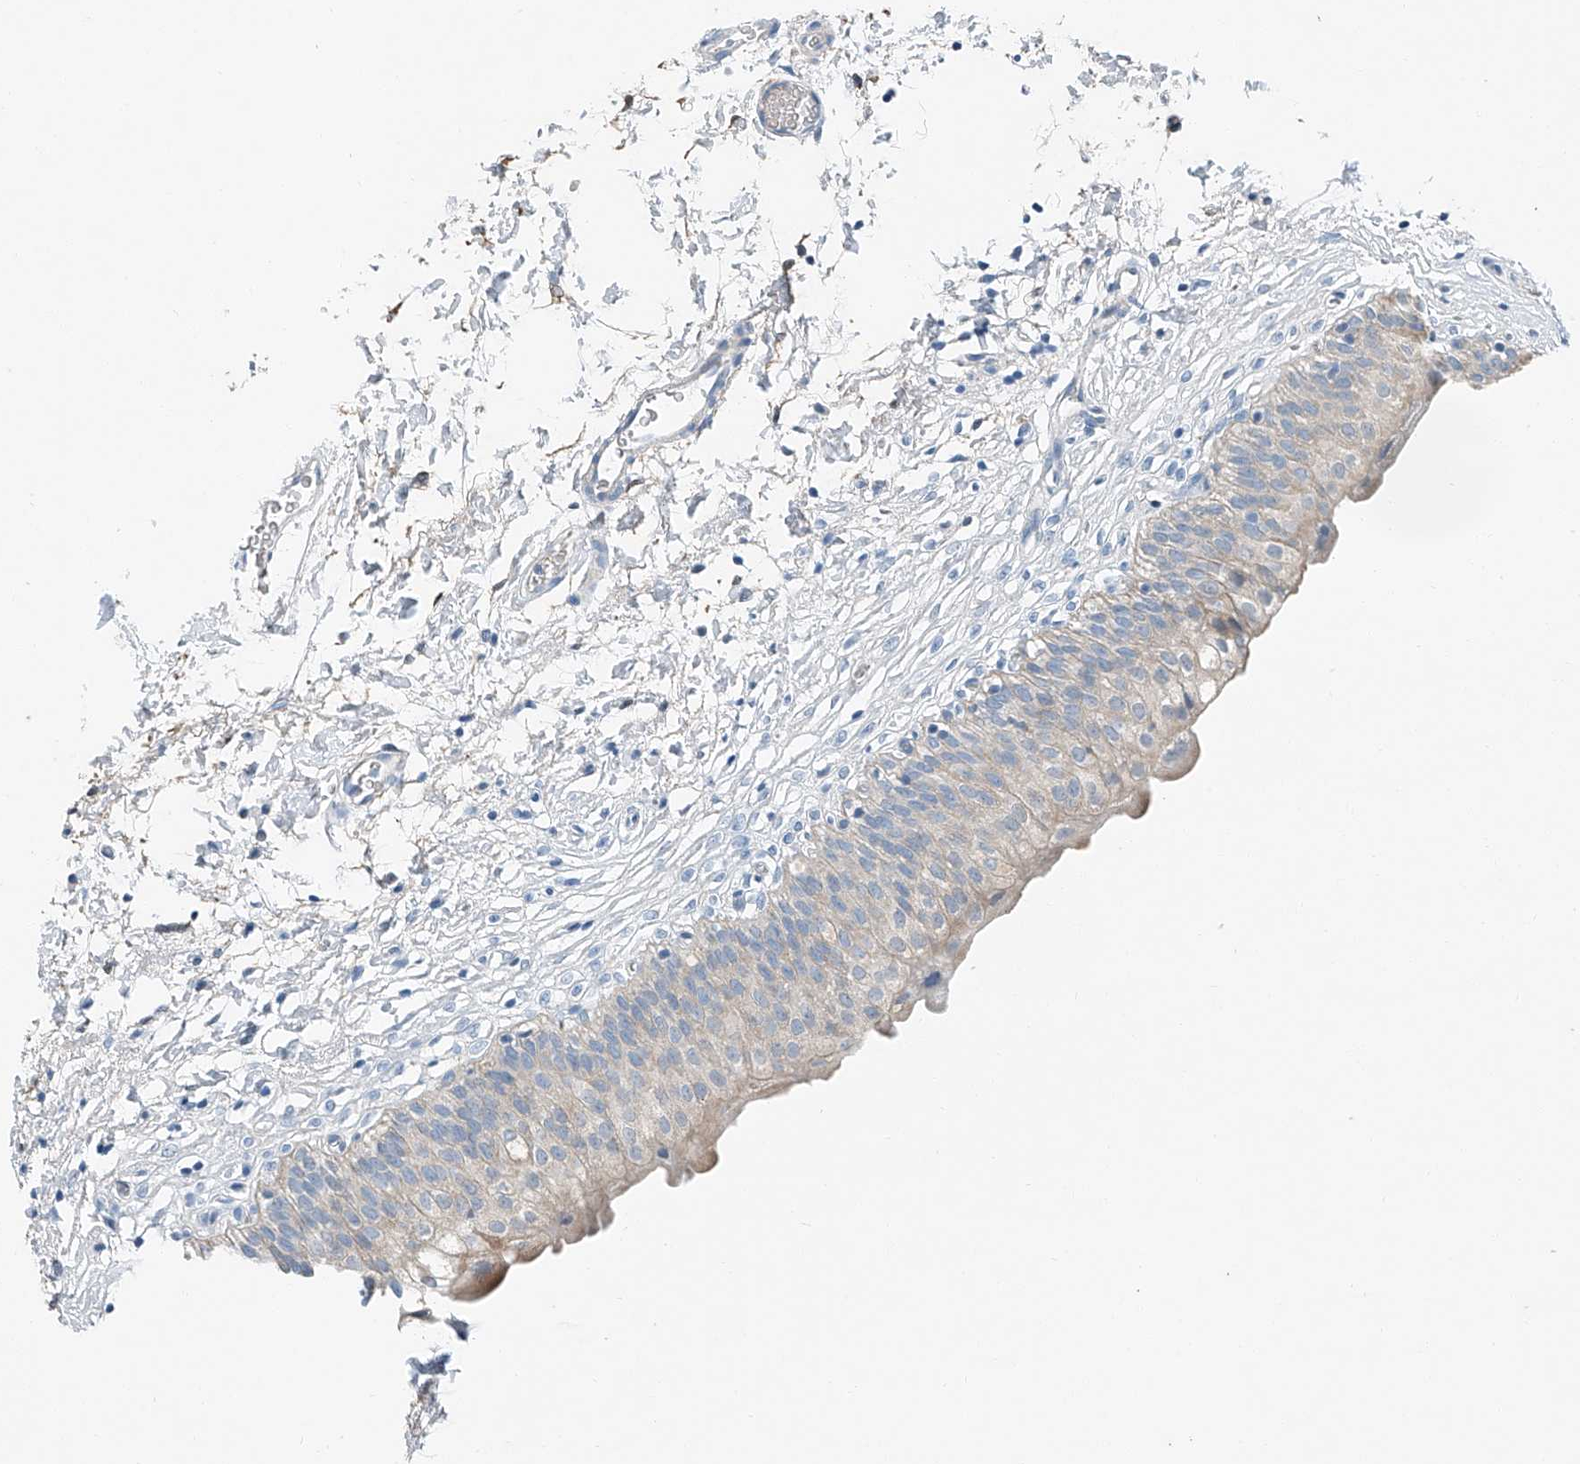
{"staining": {"intensity": "weak", "quantity": "<25%", "location": "cytoplasmic/membranous"}, "tissue": "urinary bladder", "cell_type": "Urothelial cells", "image_type": "normal", "snomed": [{"axis": "morphology", "description": "Normal tissue, NOS"}, {"axis": "topography", "description": "Urinary bladder"}], "caption": "Urothelial cells show no significant positivity in unremarkable urinary bladder. (Brightfield microscopy of DAB IHC at high magnification).", "gene": "MDGA1", "patient": {"sex": "male", "age": 55}}